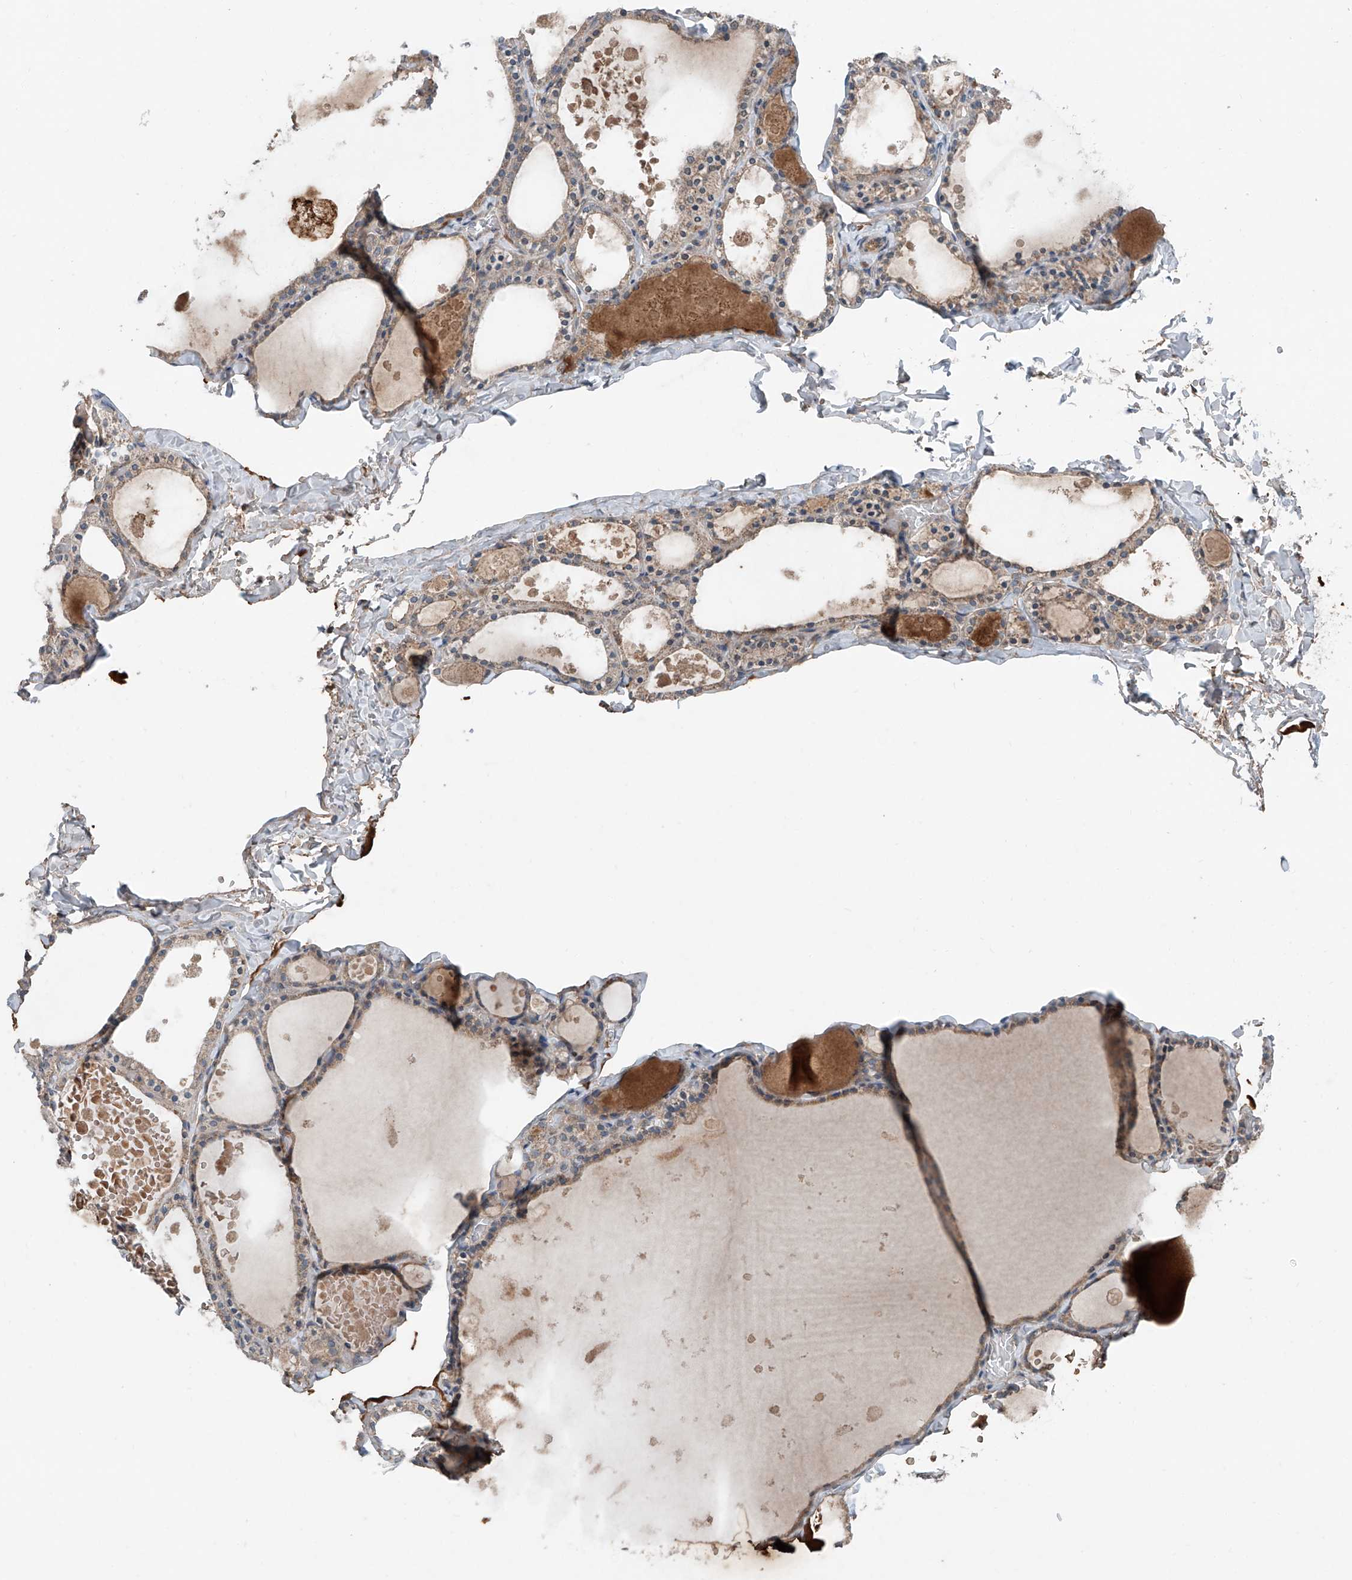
{"staining": {"intensity": "moderate", "quantity": ">75%", "location": "cytoplasmic/membranous"}, "tissue": "thyroid gland", "cell_type": "Glandular cells", "image_type": "normal", "snomed": [{"axis": "morphology", "description": "Normal tissue, NOS"}, {"axis": "topography", "description": "Thyroid gland"}], "caption": "A histopathology image of human thyroid gland stained for a protein reveals moderate cytoplasmic/membranous brown staining in glandular cells. (brown staining indicates protein expression, while blue staining denotes nuclei).", "gene": "ADAM23", "patient": {"sex": "male", "age": 56}}